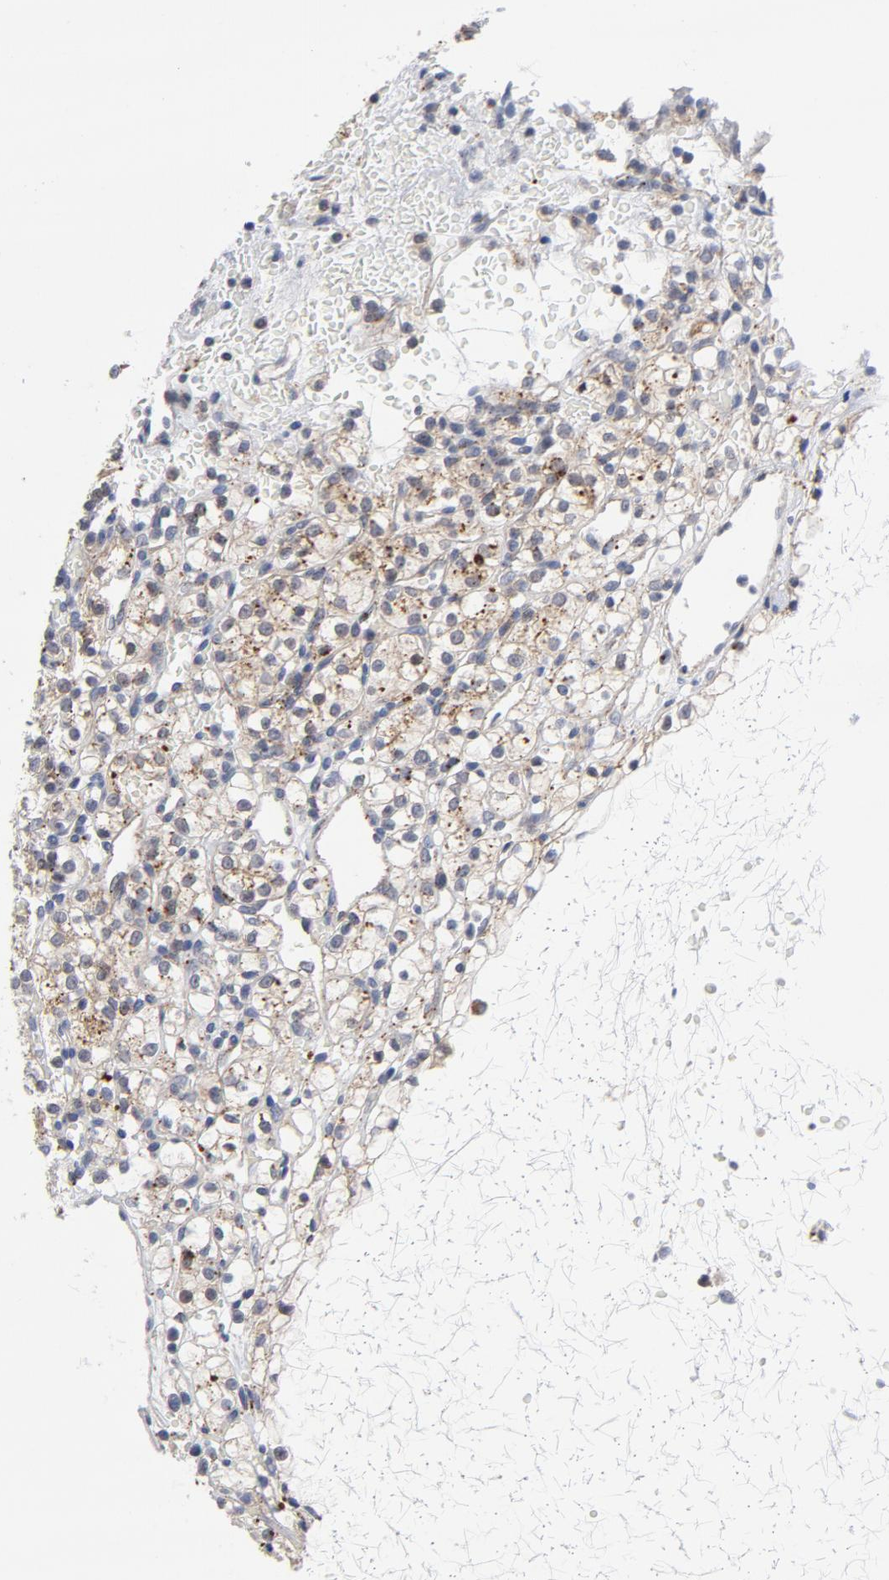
{"staining": {"intensity": "moderate", "quantity": "25%-75%", "location": "cytoplasmic/membranous"}, "tissue": "renal cancer", "cell_type": "Tumor cells", "image_type": "cancer", "snomed": [{"axis": "morphology", "description": "Adenocarcinoma, NOS"}, {"axis": "topography", "description": "Kidney"}], "caption": "Tumor cells show medium levels of moderate cytoplasmic/membranous expression in about 25%-75% of cells in human renal cancer (adenocarcinoma).", "gene": "AKT2", "patient": {"sex": "female", "age": 60}}